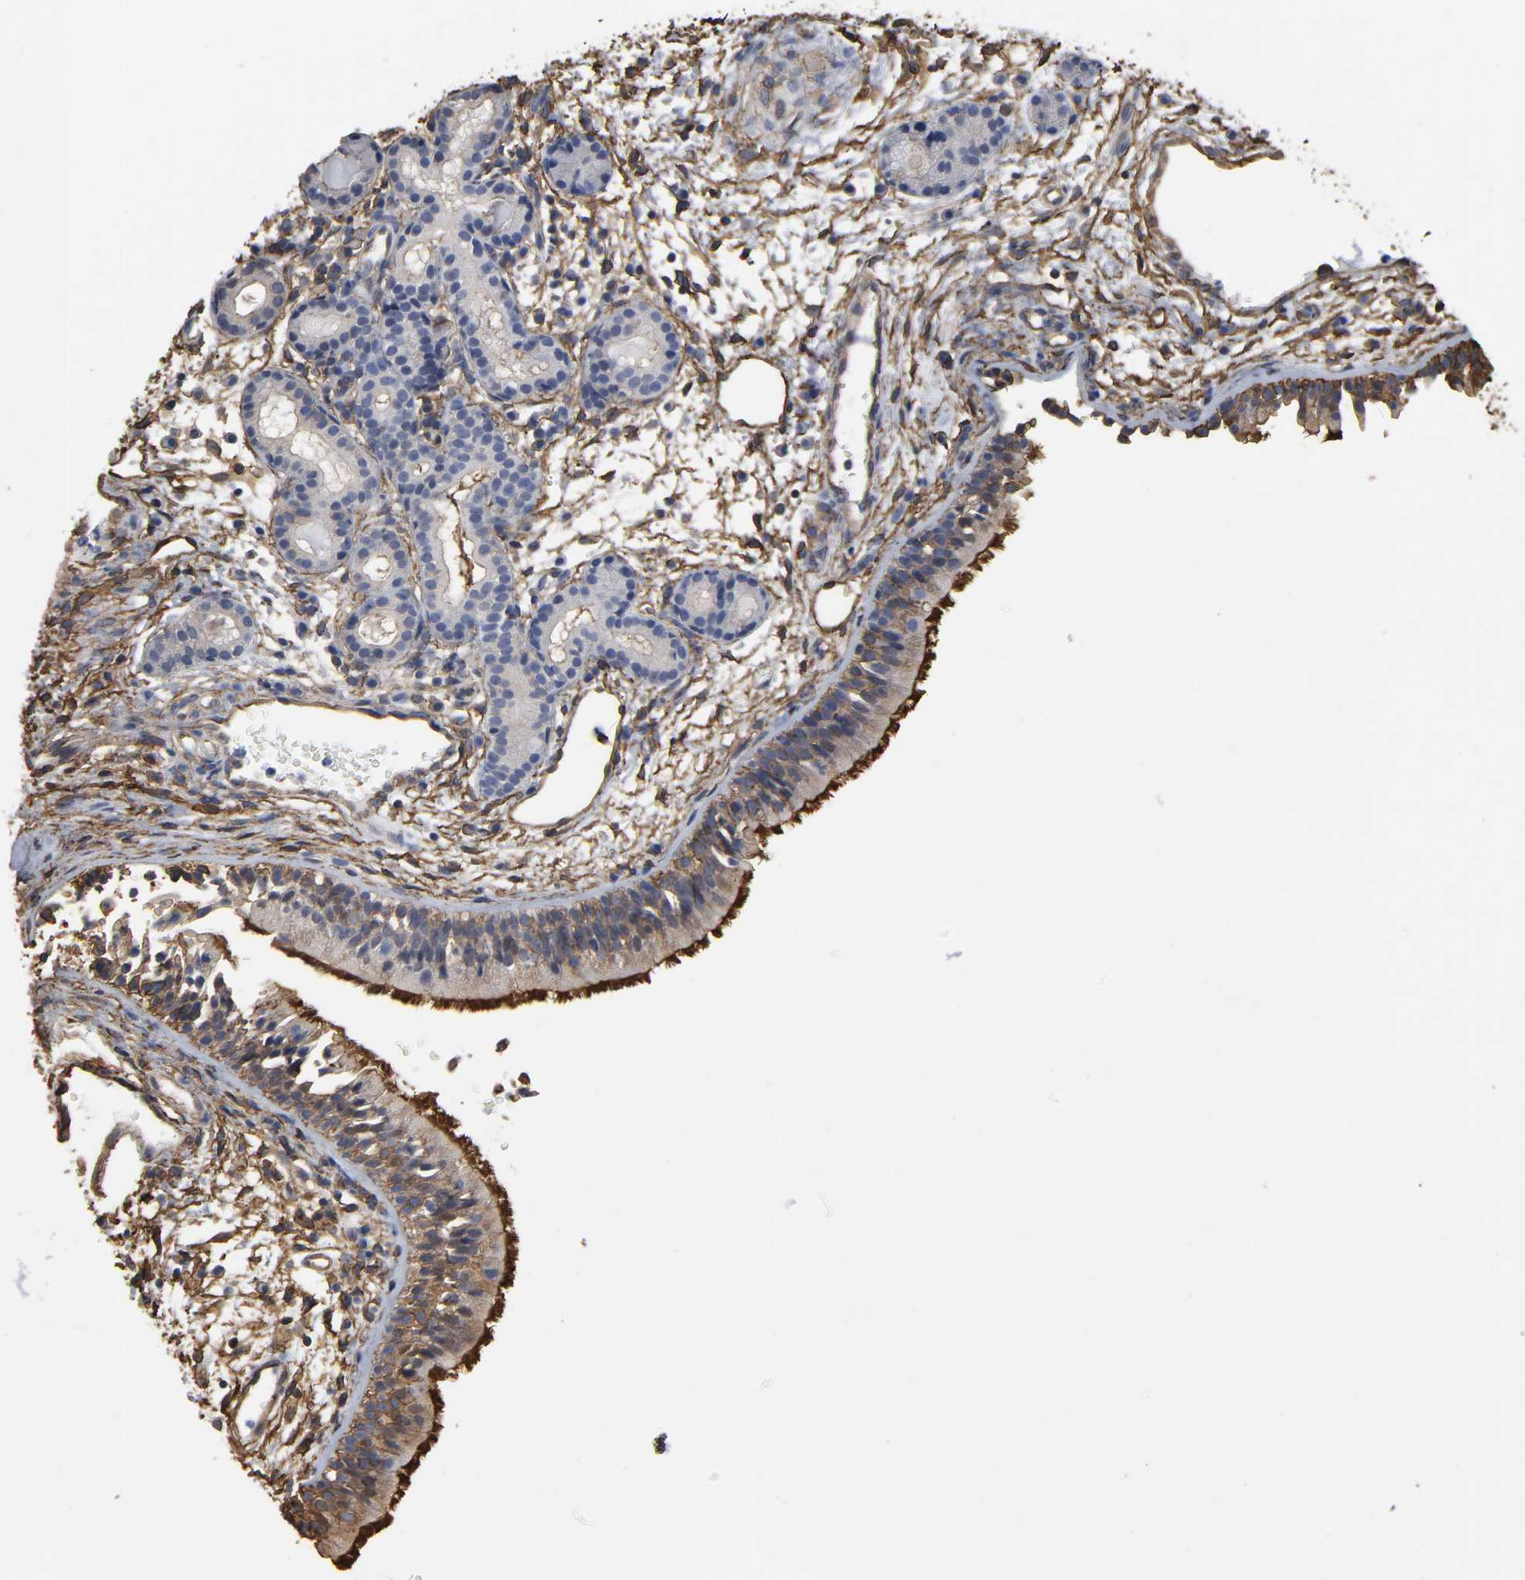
{"staining": {"intensity": "strong", "quantity": ">75%", "location": "cytoplasmic/membranous"}, "tissue": "nasopharynx", "cell_type": "Respiratory epithelial cells", "image_type": "normal", "snomed": [{"axis": "morphology", "description": "Normal tissue, NOS"}, {"axis": "morphology", "description": "Inflammation, NOS"}, {"axis": "topography", "description": "Nasopharynx"}], "caption": "DAB immunohistochemical staining of unremarkable nasopharynx reveals strong cytoplasmic/membranous protein positivity in approximately >75% of respiratory epithelial cells.", "gene": "ANXA2", "patient": {"sex": "female", "age": 55}}